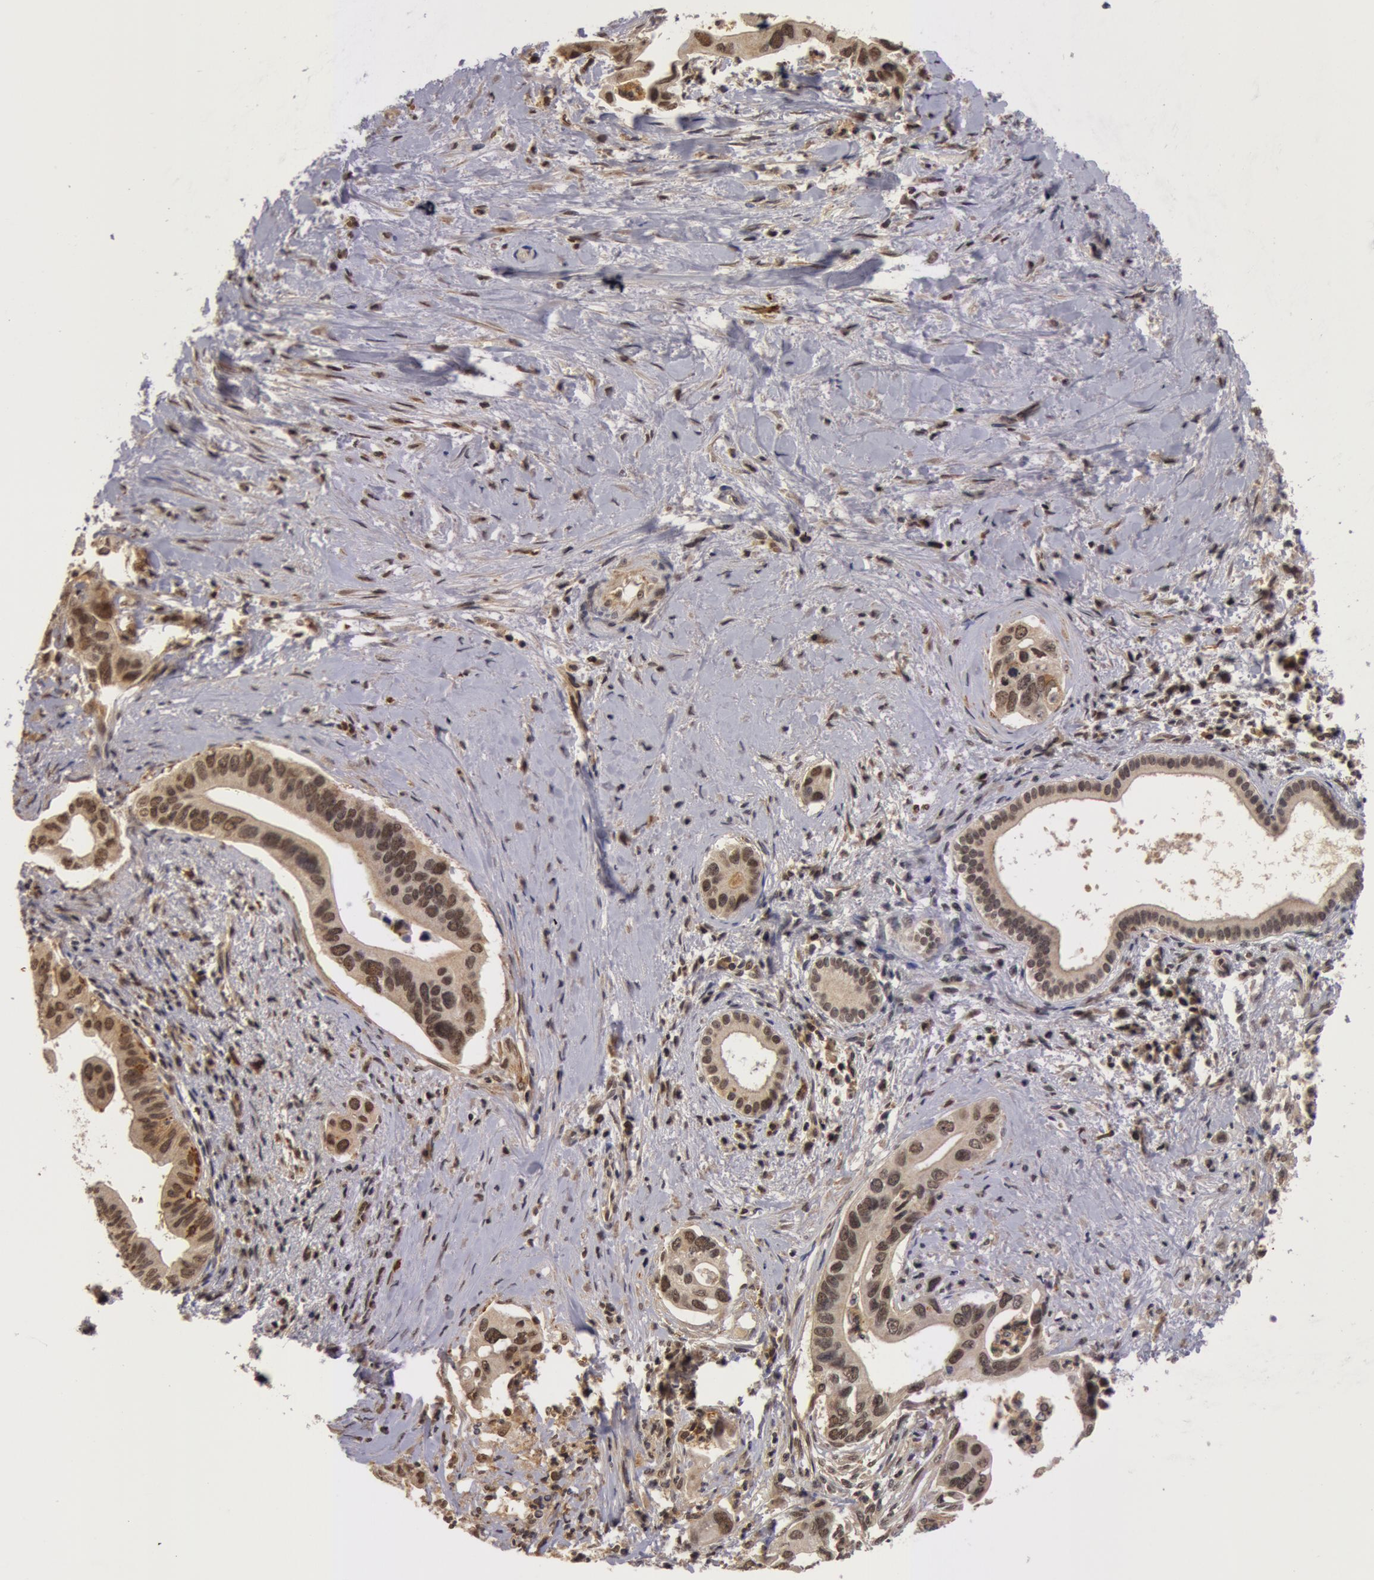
{"staining": {"intensity": "weak", "quantity": "25%-75%", "location": "nuclear"}, "tissue": "liver cancer", "cell_type": "Tumor cells", "image_type": "cancer", "snomed": [{"axis": "morphology", "description": "Cholangiocarcinoma"}, {"axis": "topography", "description": "Liver"}], "caption": "Liver cancer stained with a protein marker reveals weak staining in tumor cells.", "gene": "ZNF350", "patient": {"sex": "female", "age": 65}}